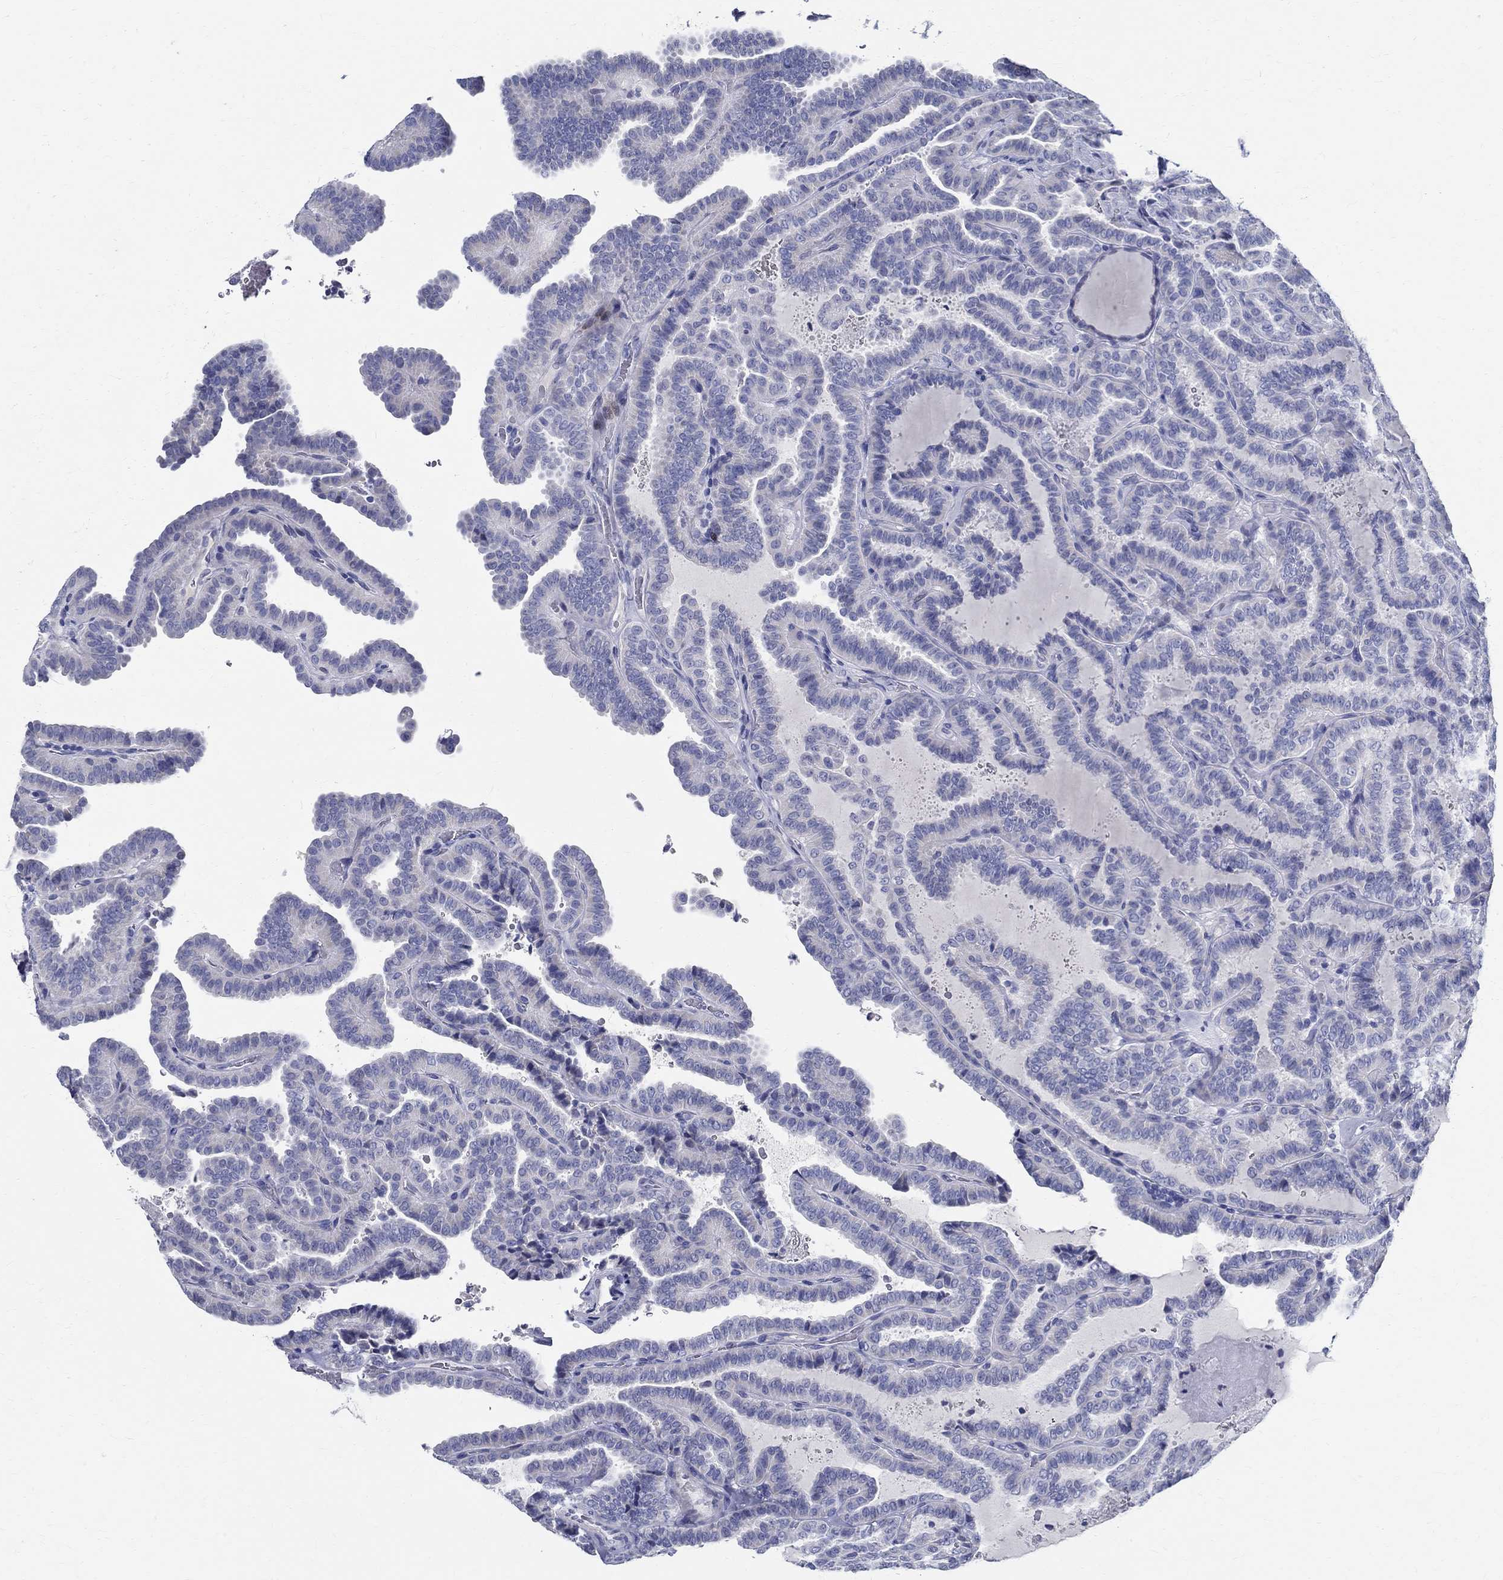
{"staining": {"intensity": "negative", "quantity": "none", "location": "none"}, "tissue": "thyroid cancer", "cell_type": "Tumor cells", "image_type": "cancer", "snomed": [{"axis": "morphology", "description": "Papillary adenocarcinoma, NOS"}, {"axis": "topography", "description": "Thyroid gland"}], "caption": "Human papillary adenocarcinoma (thyroid) stained for a protein using immunohistochemistry (IHC) reveals no expression in tumor cells.", "gene": "CETN1", "patient": {"sex": "female", "age": 39}}